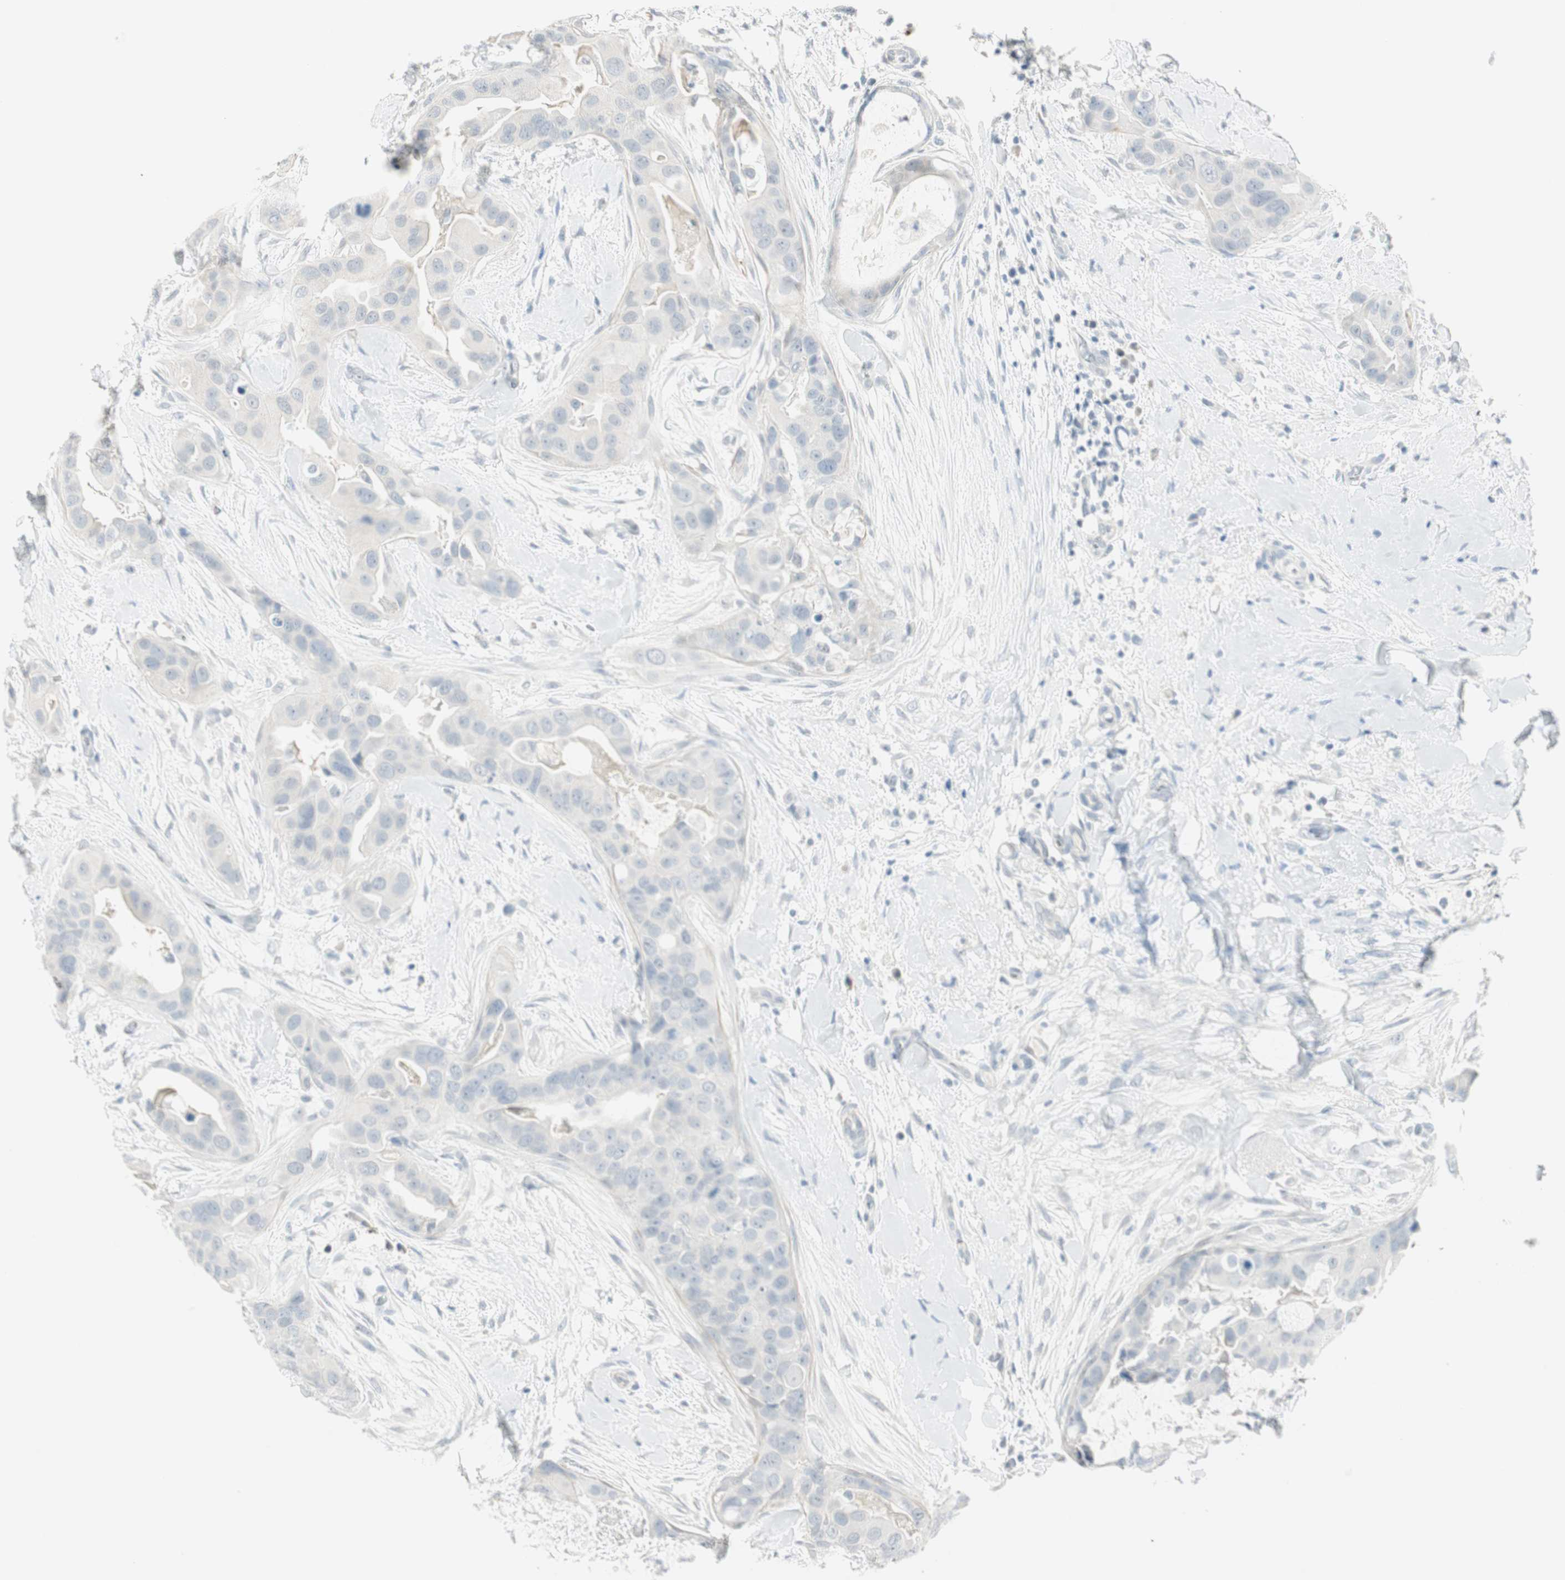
{"staining": {"intensity": "negative", "quantity": "none", "location": "none"}, "tissue": "breast cancer", "cell_type": "Tumor cells", "image_type": "cancer", "snomed": [{"axis": "morphology", "description": "Duct carcinoma"}, {"axis": "topography", "description": "Breast"}], "caption": "Immunohistochemical staining of breast cancer displays no significant expression in tumor cells.", "gene": "MLLT10", "patient": {"sex": "female", "age": 40}}